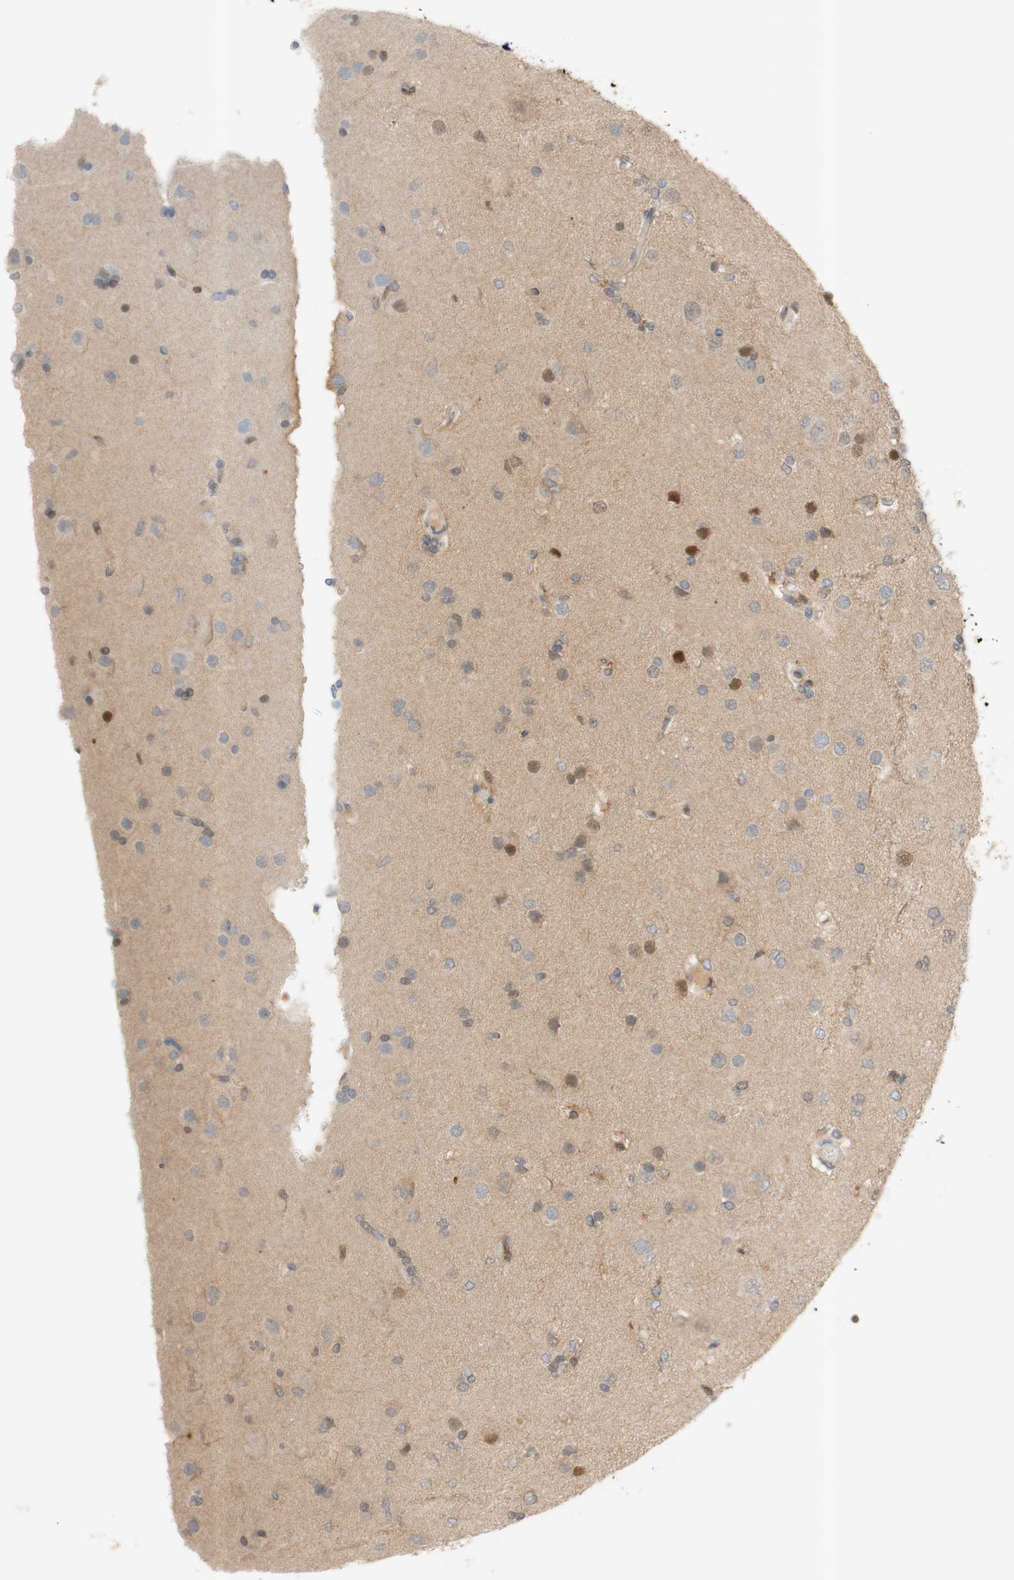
{"staining": {"intensity": "moderate", "quantity": "<25%", "location": "cytoplasmic/membranous,nuclear"}, "tissue": "glioma", "cell_type": "Tumor cells", "image_type": "cancer", "snomed": [{"axis": "morphology", "description": "Glioma, malignant, High grade"}, {"axis": "topography", "description": "Brain"}], "caption": "Protein expression analysis of human glioma reveals moderate cytoplasmic/membranous and nuclear expression in about <25% of tumor cells.", "gene": "NAP1L4", "patient": {"sex": "female", "age": 59}}